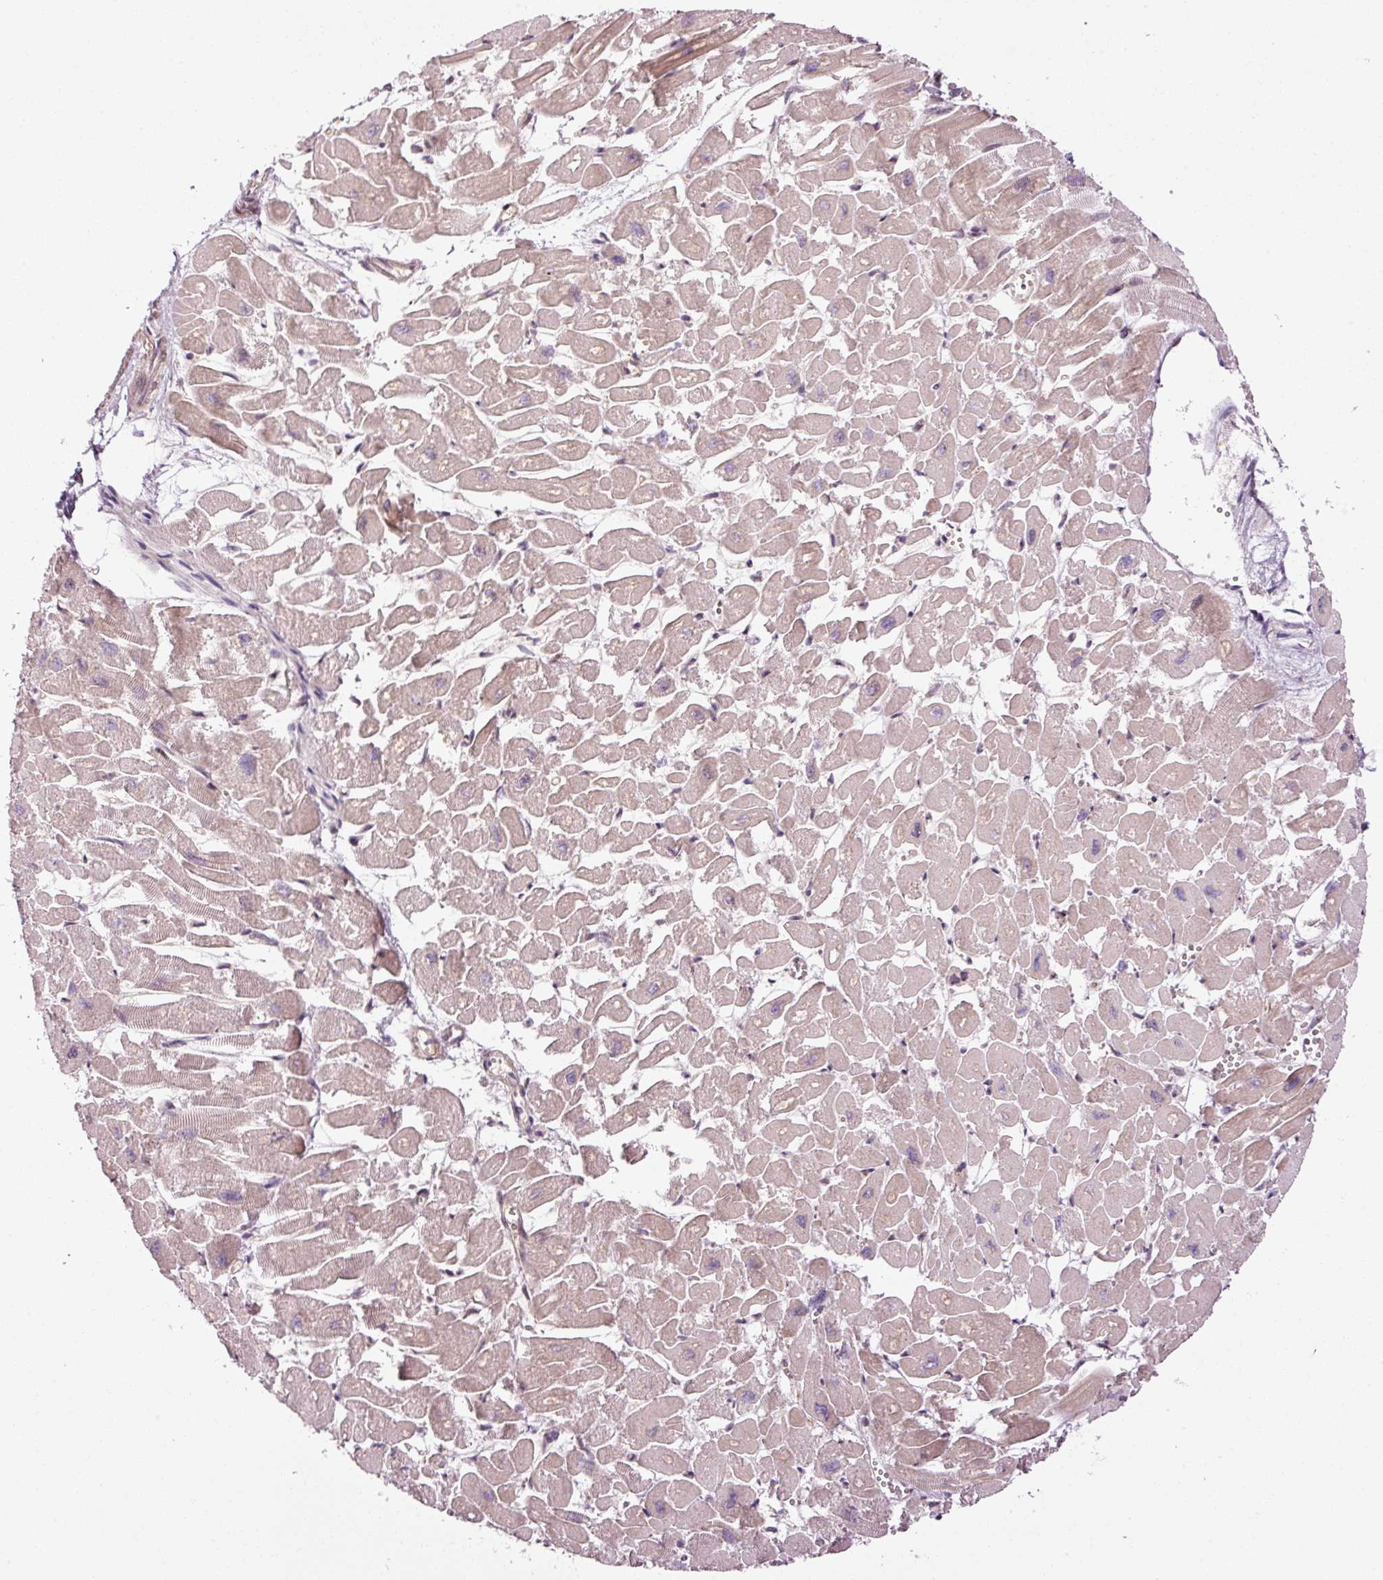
{"staining": {"intensity": "moderate", "quantity": "25%-75%", "location": "cytoplasmic/membranous"}, "tissue": "heart muscle", "cell_type": "Cardiomyocytes", "image_type": "normal", "snomed": [{"axis": "morphology", "description": "Normal tissue, NOS"}, {"axis": "topography", "description": "Heart"}], "caption": "Protein expression by immunohistochemistry (IHC) displays moderate cytoplasmic/membranous expression in about 25%-75% of cardiomyocytes in benign heart muscle. (brown staining indicates protein expression, while blue staining denotes nuclei).", "gene": "ANKRD20A1", "patient": {"sex": "male", "age": 54}}